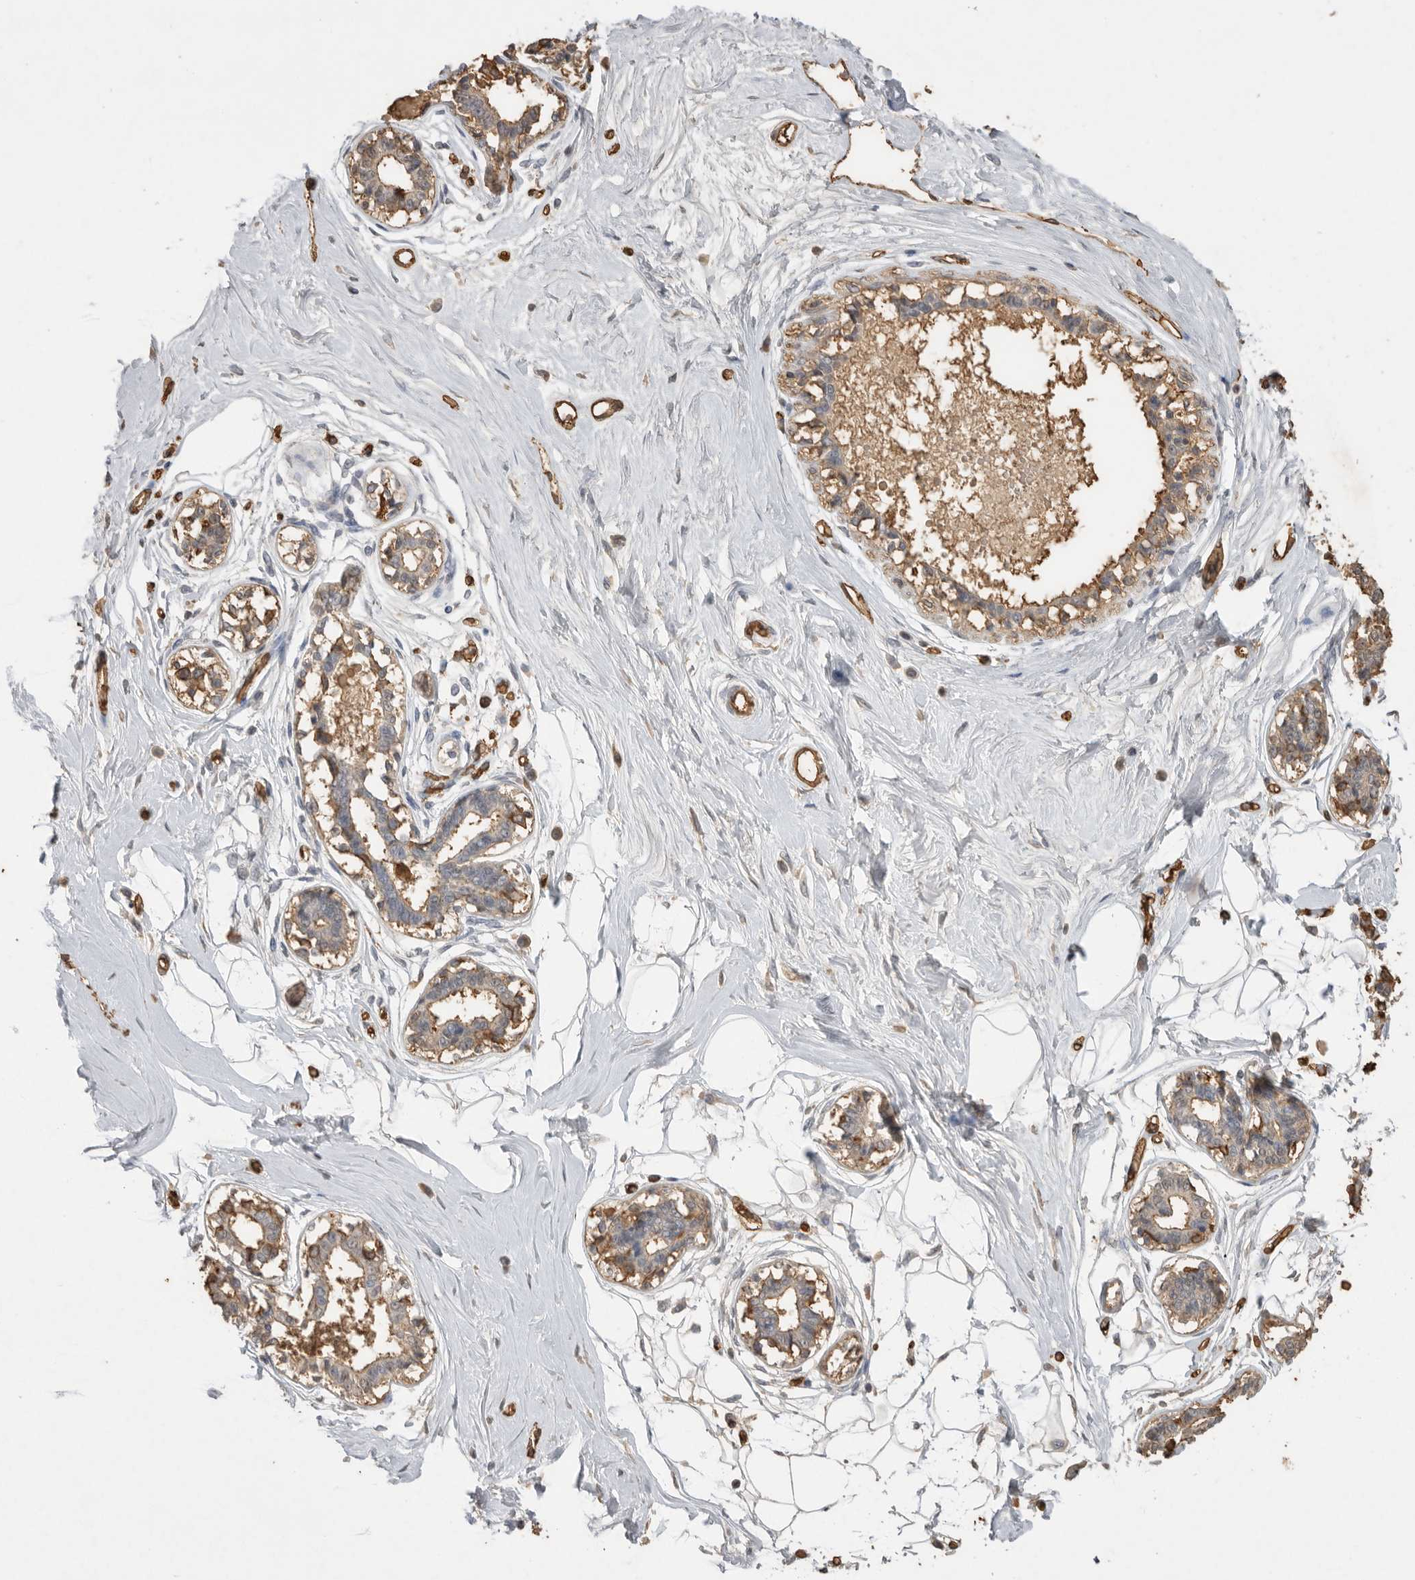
{"staining": {"intensity": "negative", "quantity": "none", "location": "none"}, "tissue": "breast", "cell_type": "Adipocytes", "image_type": "normal", "snomed": [{"axis": "morphology", "description": "Normal tissue, NOS"}, {"axis": "topography", "description": "Breast"}], "caption": "IHC micrograph of benign breast: breast stained with DAB displays no significant protein staining in adipocytes. (IHC, brightfield microscopy, high magnification).", "gene": "IL27", "patient": {"sex": "female", "age": 45}}